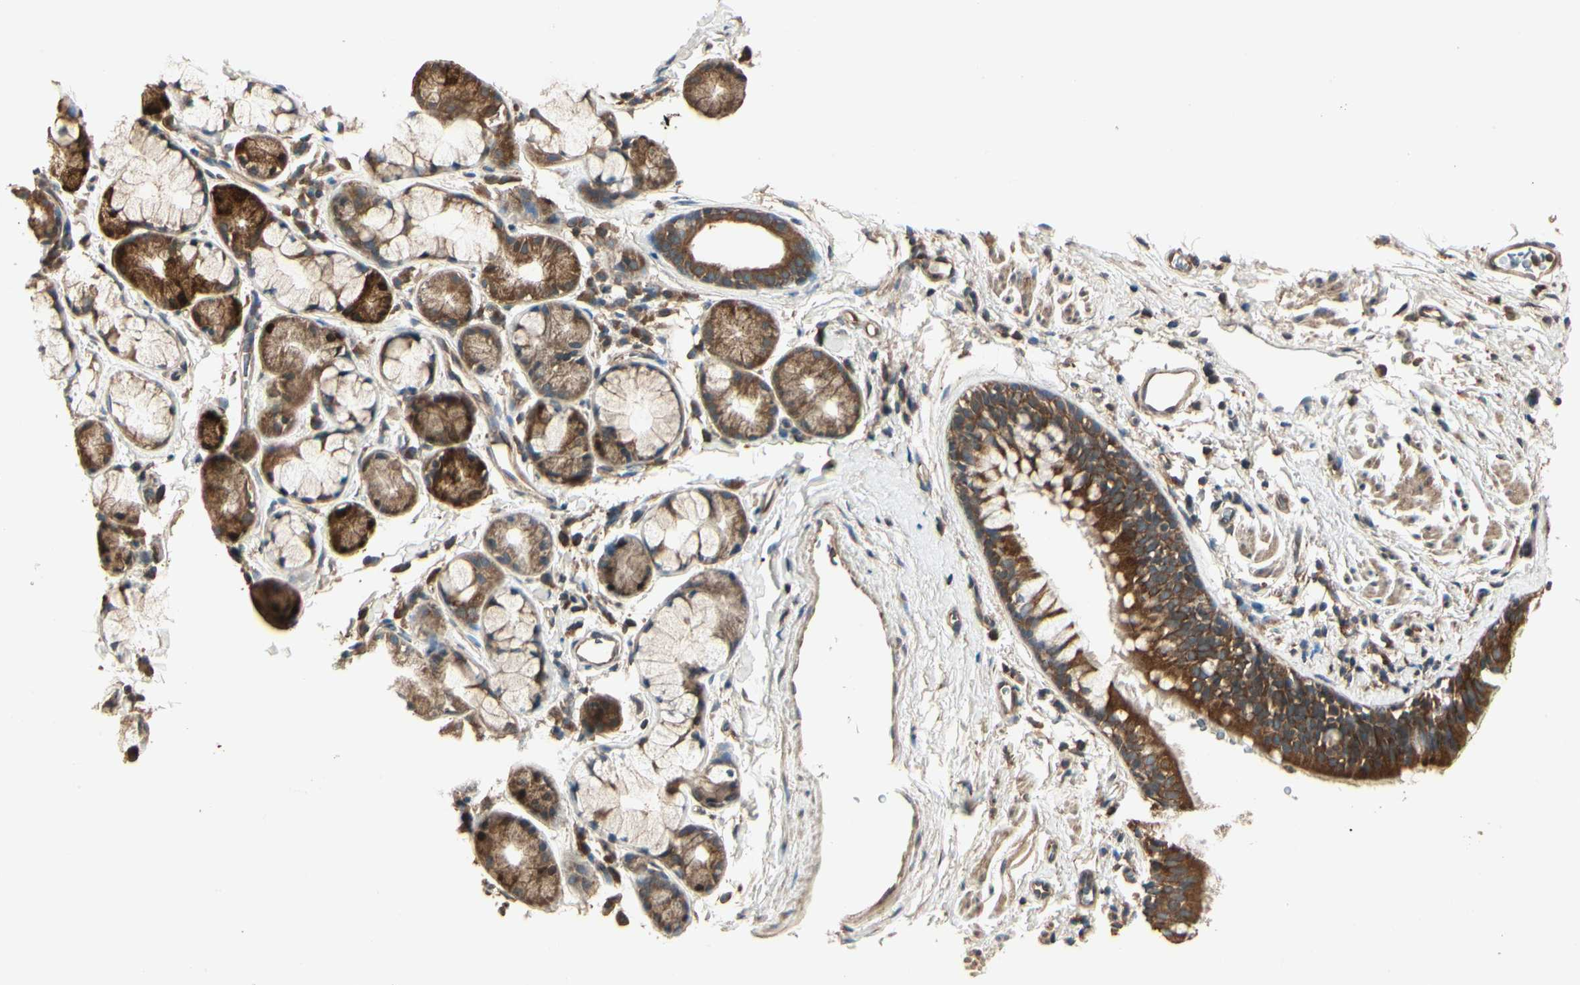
{"staining": {"intensity": "strong", "quantity": ">75%", "location": "cytoplasmic/membranous"}, "tissue": "bronchus", "cell_type": "Respiratory epithelial cells", "image_type": "normal", "snomed": [{"axis": "morphology", "description": "Normal tissue, NOS"}, {"axis": "morphology", "description": "Malignant melanoma, Metastatic site"}, {"axis": "topography", "description": "Bronchus"}, {"axis": "topography", "description": "Lung"}], "caption": "IHC (DAB (3,3'-diaminobenzidine)) staining of benign human bronchus reveals strong cytoplasmic/membranous protein staining in approximately >75% of respiratory epithelial cells. (Brightfield microscopy of DAB IHC at high magnification).", "gene": "CCT7", "patient": {"sex": "male", "age": 64}}